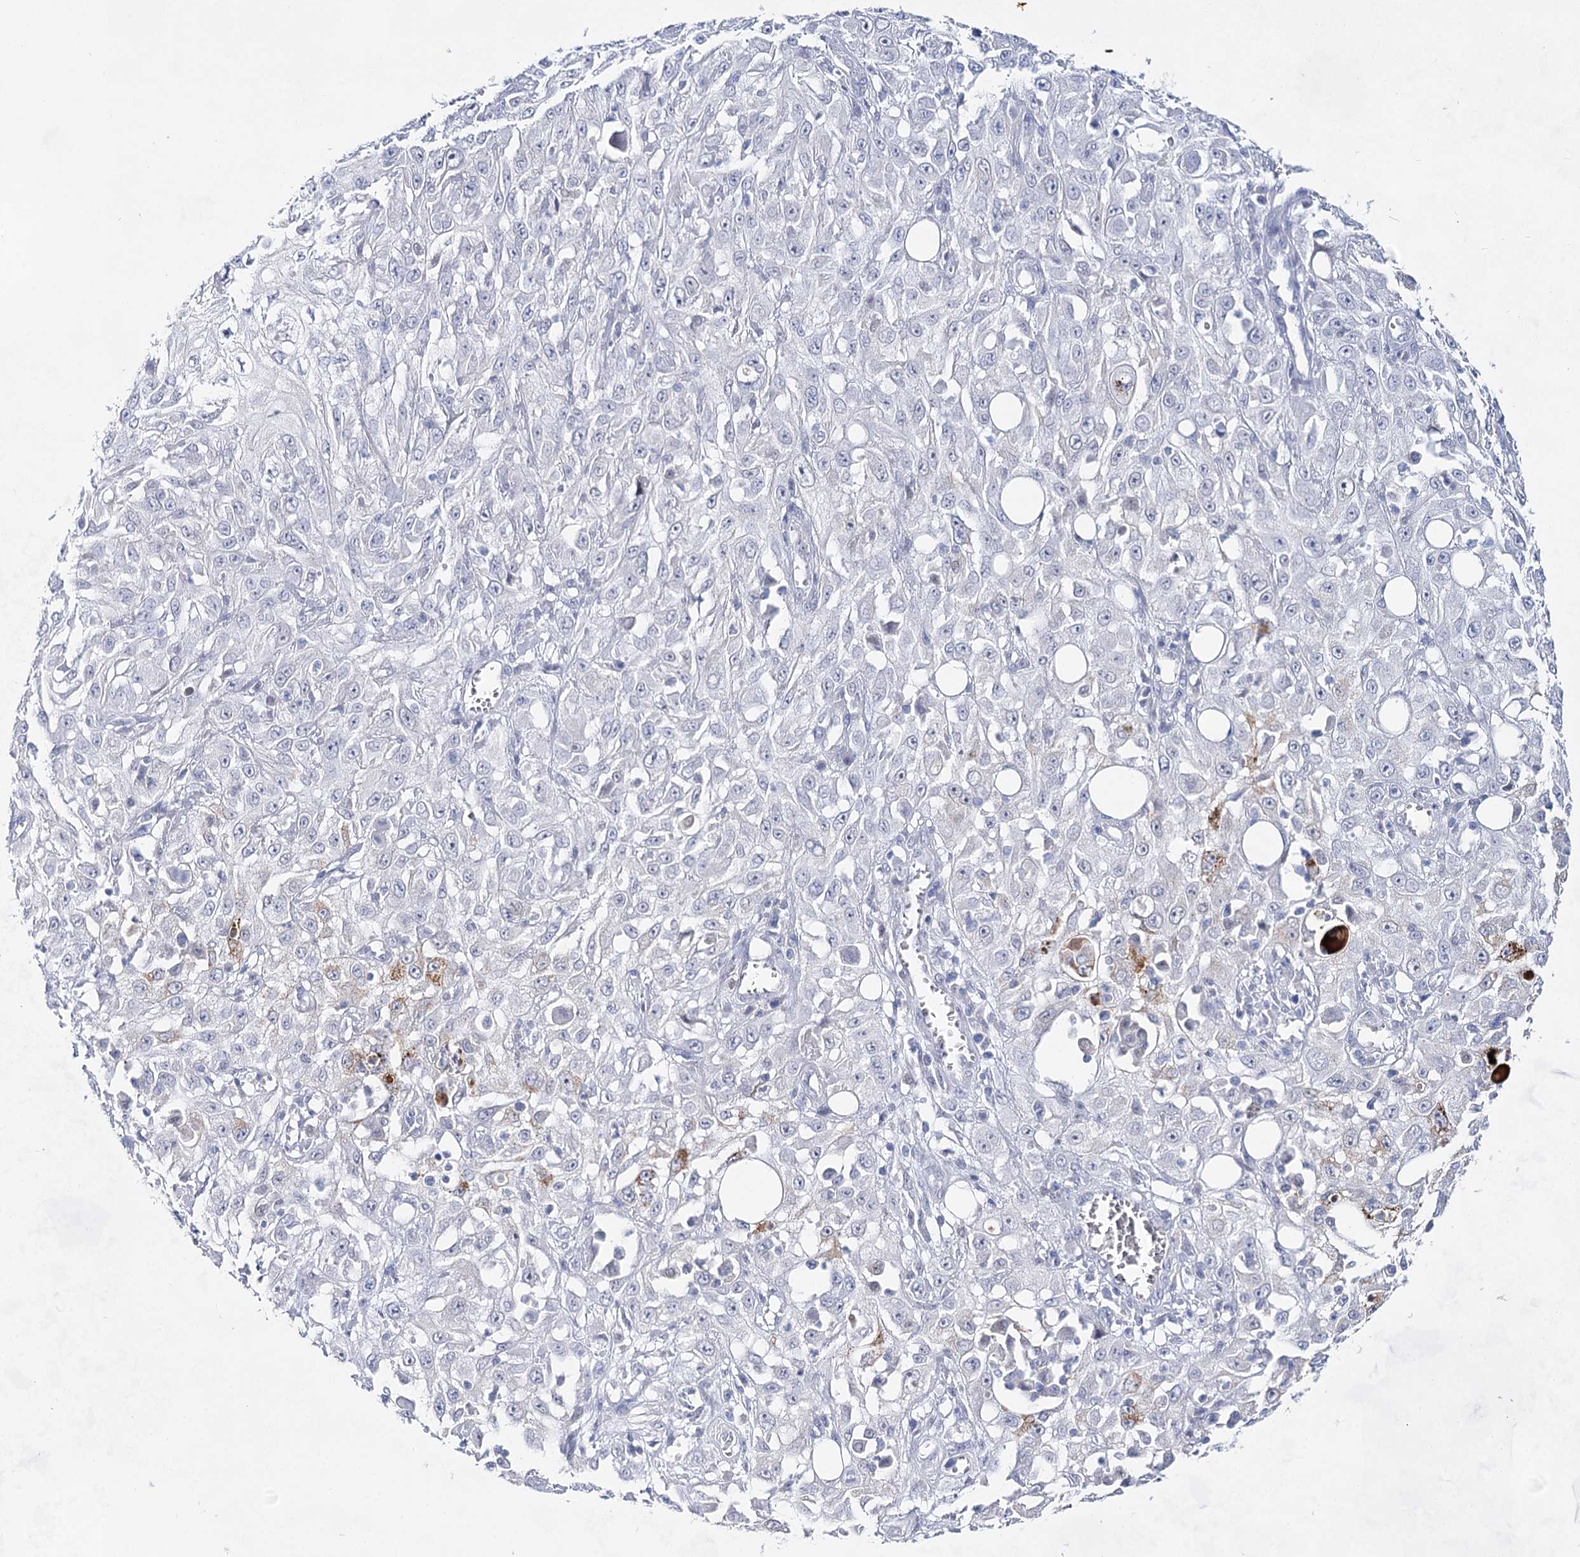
{"staining": {"intensity": "negative", "quantity": "none", "location": "none"}, "tissue": "skin cancer", "cell_type": "Tumor cells", "image_type": "cancer", "snomed": [{"axis": "morphology", "description": "Squamous cell carcinoma, NOS"}, {"axis": "morphology", "description": "Squamous cell carcinoma, metastatic, NOS"}, {"axis": "topography", "description": "Skin"}, {"axis": "topography", "description": "Lymph node"}], "caption": "The immunohistochemistry histopathology image has no significant positivity in tumor cells of metastatic squamous cell carcinoma (skin) tissue. (Brightfield microscopy of DAB (3,3'-diaminobenzidine) immunohistochemistry at high magnification).", "gene": "BPHL", "patient": {"sex": "male", "age": 75}}